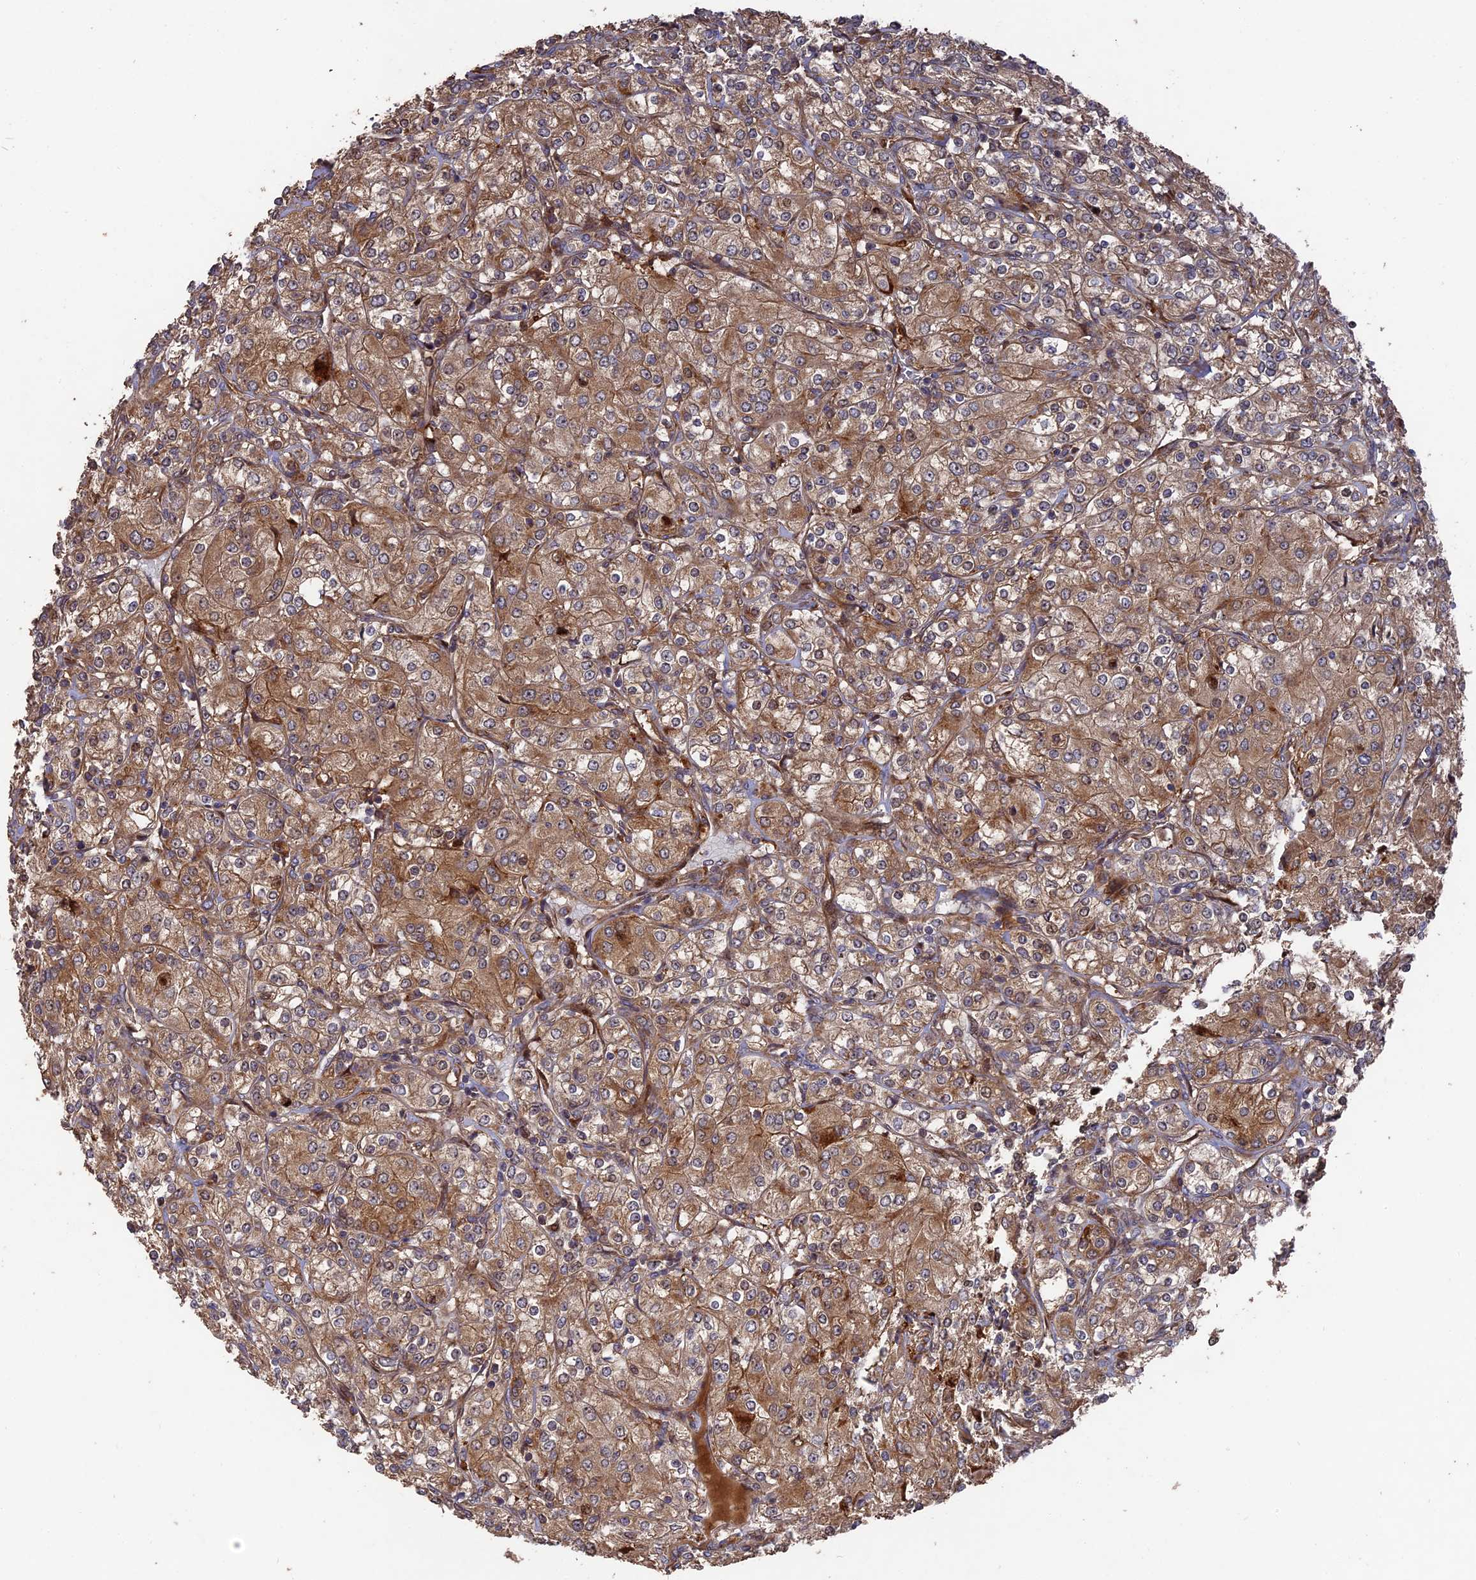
{"staining": {"intensity": "moderate", "quantity": ">75%", "location": "cytoplasmic/membranous"}, "tissue": "renal cancer", "cell_type": "Tumor cells", "image_type": "cancer", "snomed": [{"axis": "morphology", "description": "Adenocarcinoma, NOS"}, {"axis": "topography", "description": "Kidney"}], "caption": "DAB (3,3'-diaminobenzidine) immunohistochemical staining of human adenocarcinoma (renal) exhibits moderate cytoplasmic/membranous protein positivity in about >75% of tumor cells. Using DAB (3,3'-diaminobenzidine) (brown) and hematoxylin (blue) stains, captured at high magnification using brightfield microscopy.", "gene": "DEF8", "patient": {"sex": "male", "age": 77}}